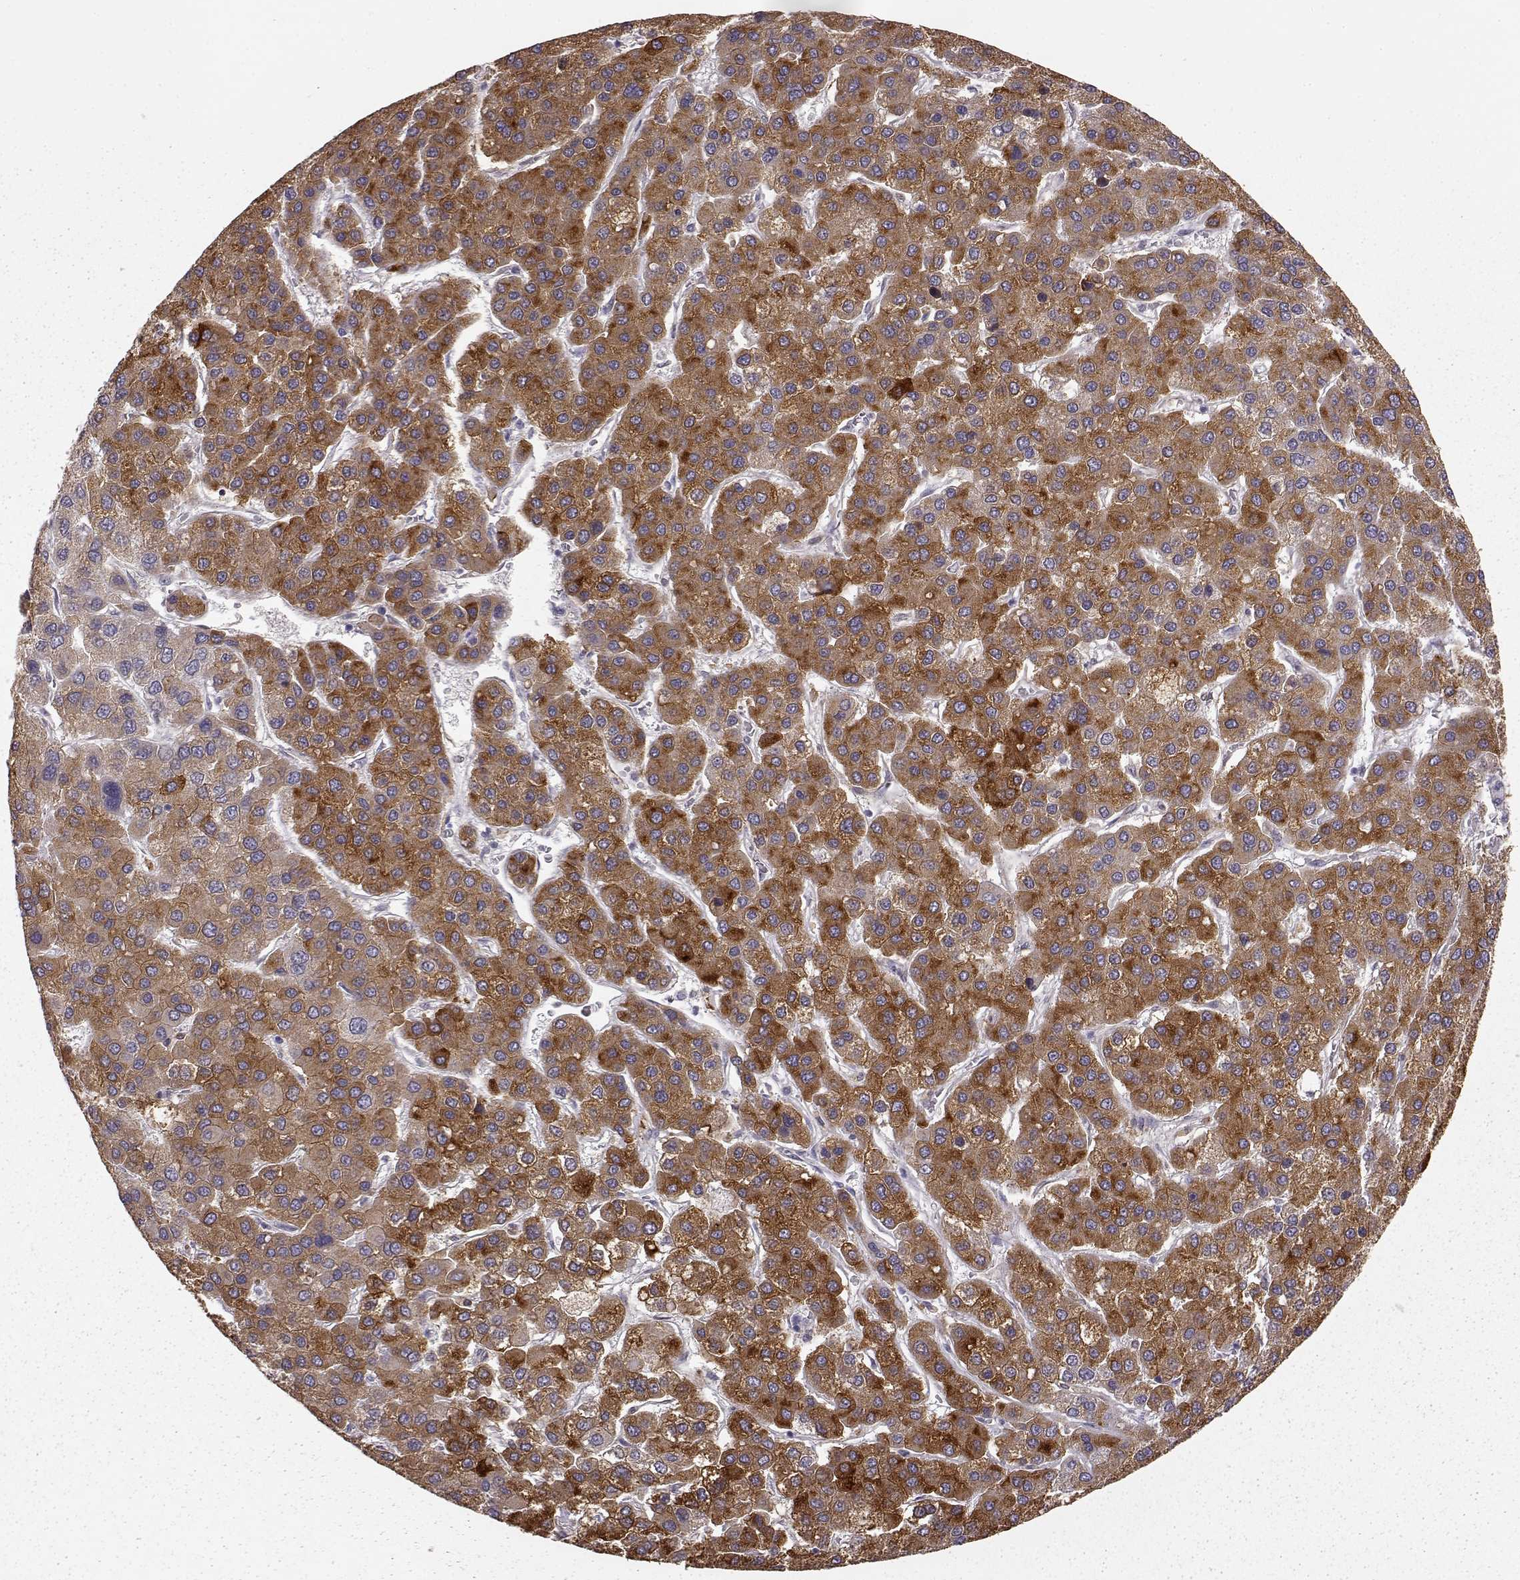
{"staining": {"intensity": "strong", "quantity": ">75%", "location": "cytoplasmic/membranous"}, "tissue": "liver cancer", "cell_type": "Tumor cells", "image_type": "cancer", "snomed": [{"axis": "morphology", "description": "Carcinoma, Hepatocellular, NOS"}, {"axis": "topography", "description": "Liver"}], "caption": "About >75% of tumor cells in human liver cancer (hepatocellular carcinoma) show strong cytoplasmic/membranous protein positivity as visualized by brown immunohistochemical staining.", "gene": "GHR", "patient": {"sex": "female", "age": 41}}